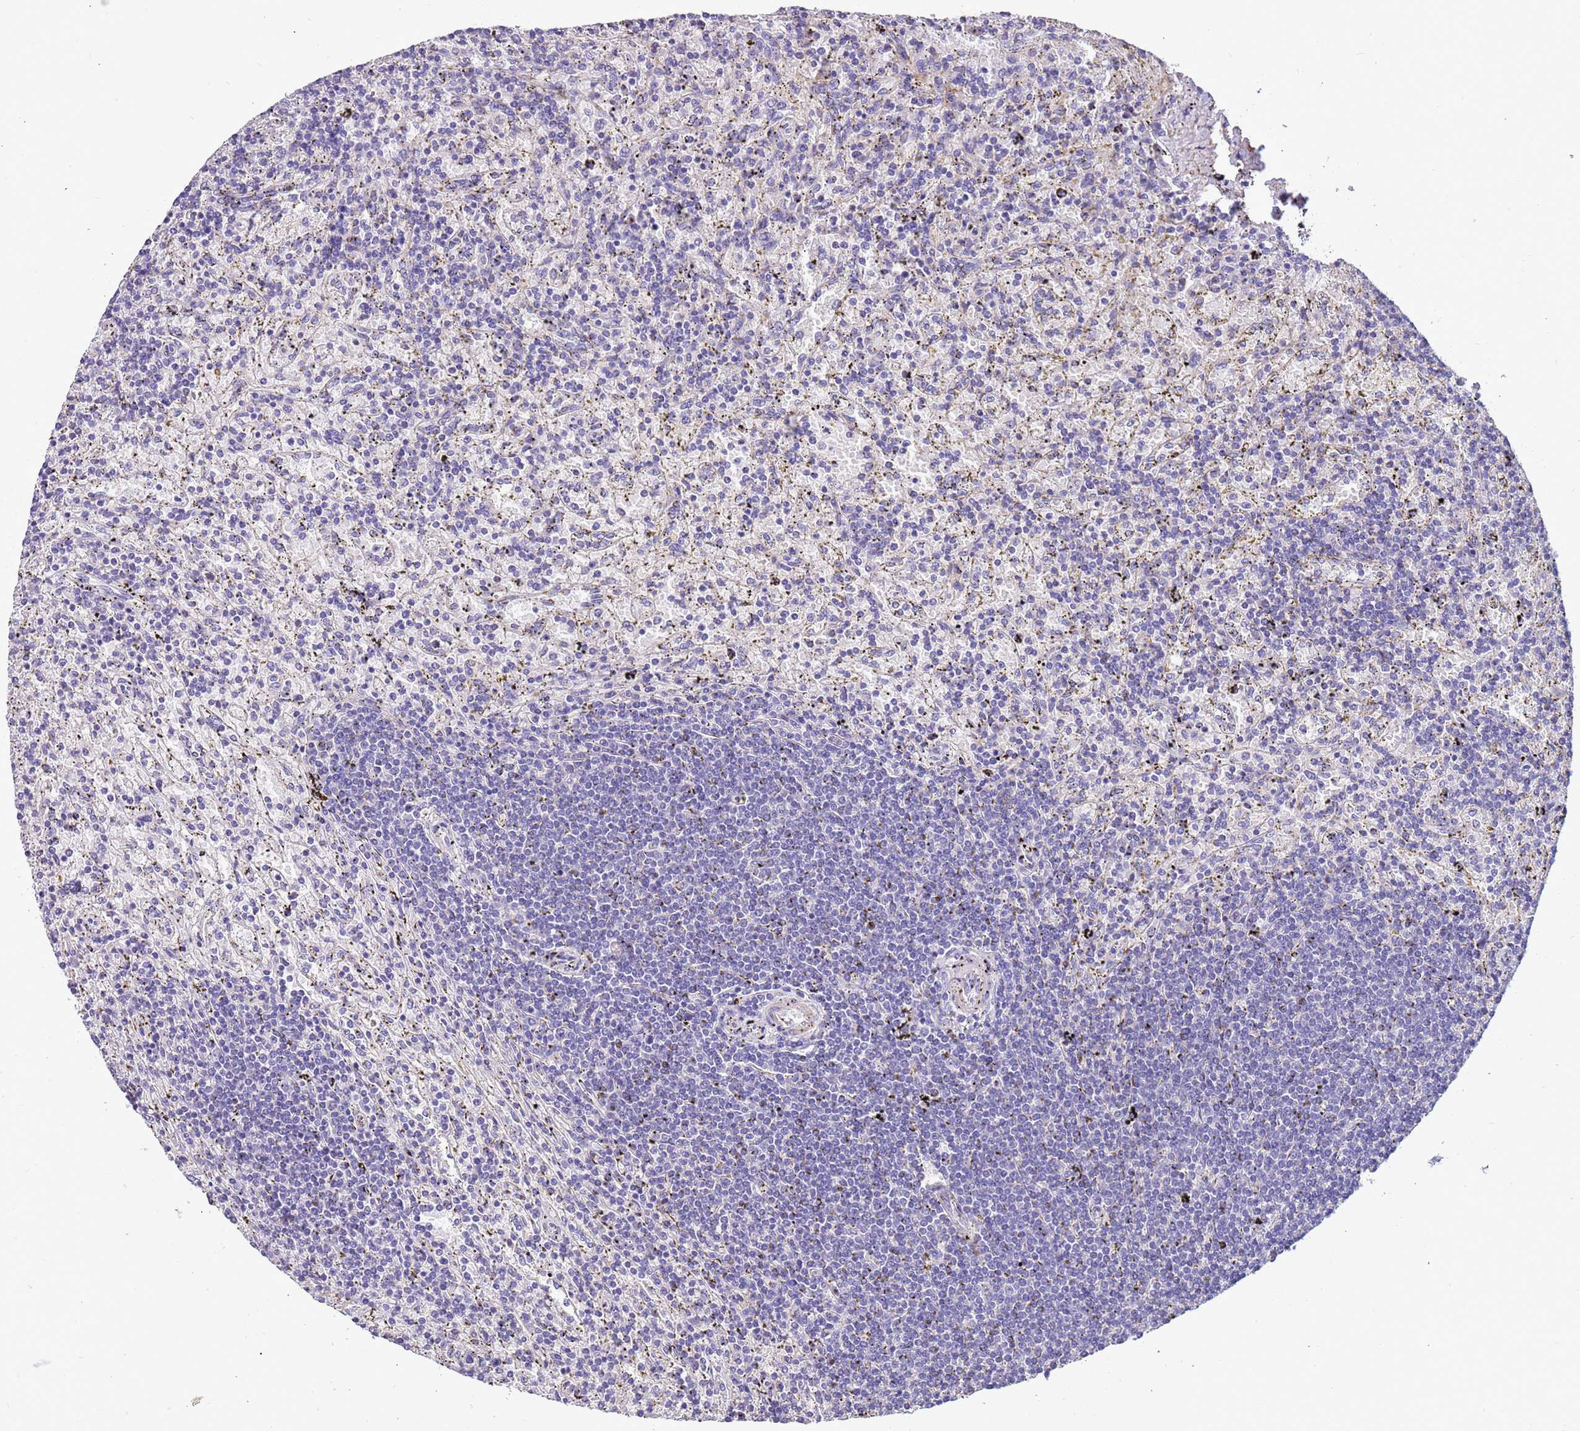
{"staining": {"intensity": "negative", "quantity": "none", "location": "none"}, "tissue": "lymphoma", "cell_type": "Tumor cells", "image_type": "cancer", "snomed": [{"axis": "morphology", "description": "Malignant lymphoma, non-Hodgkin's type, Low grade"}, {"axis": "topography", "description": "Spleen"}], "caption": "Tumor cells show no significant protein staining in lymphoma. The staining is performed using DAB (3,3'-diaminobenzidine) brown chromogen with nuclei counter-stained in using hematoxylin.", "gene": "PCGF2", "patient": {"sex": "male", "age": 76}}